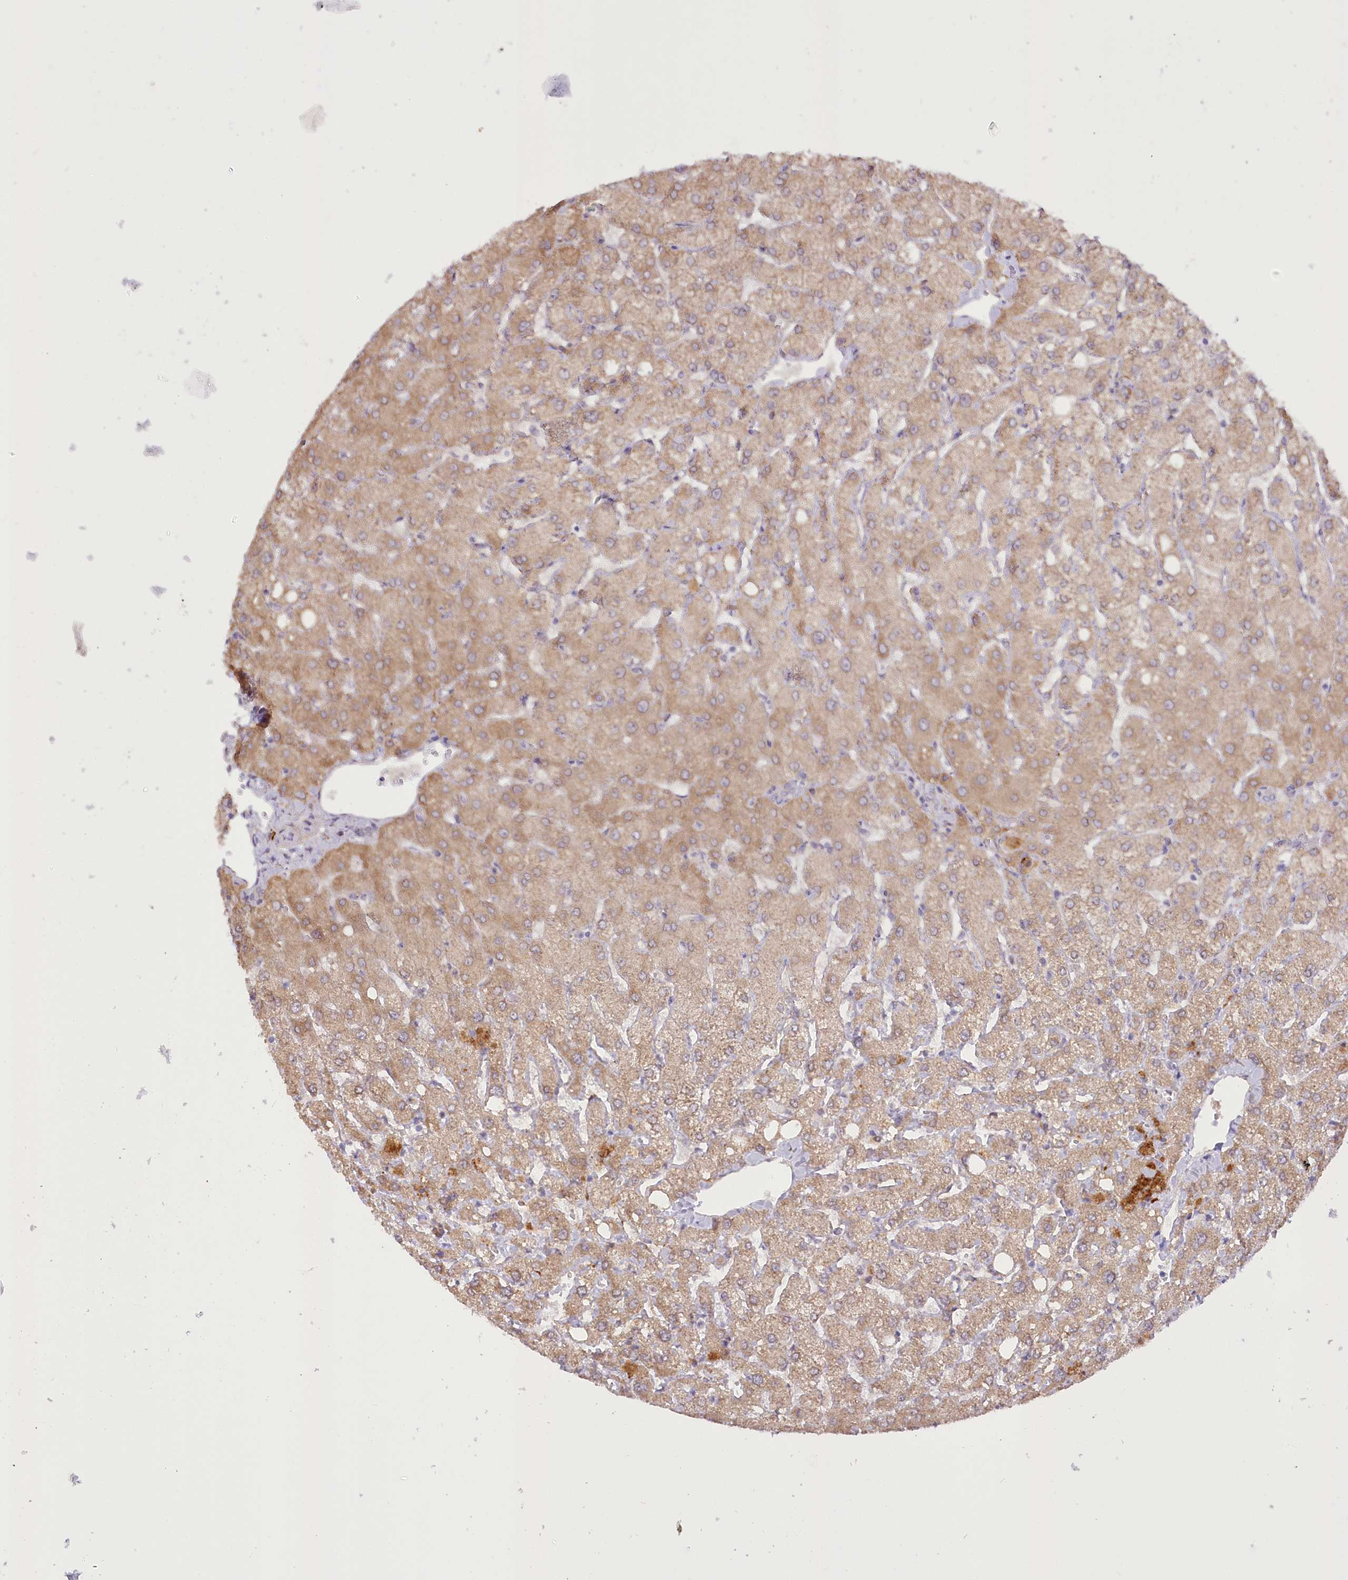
{"staining": {"intensity": "negative", "quantity": "none", "location": "none"}, "tissue": "liver", "cell_type": "Cholangiocytes", "image_type": "normal", "snomed": [{"axis": "morphology", "description": "Normal tissue, NOS"}, {"axis": "topography", "description": "Liver"}], "caption": "A photomicrograph of human liver is negative for staining in cholangiocytes.", "gene": "NCKAP5", "patient": {"sex": "female", "age": 54}}